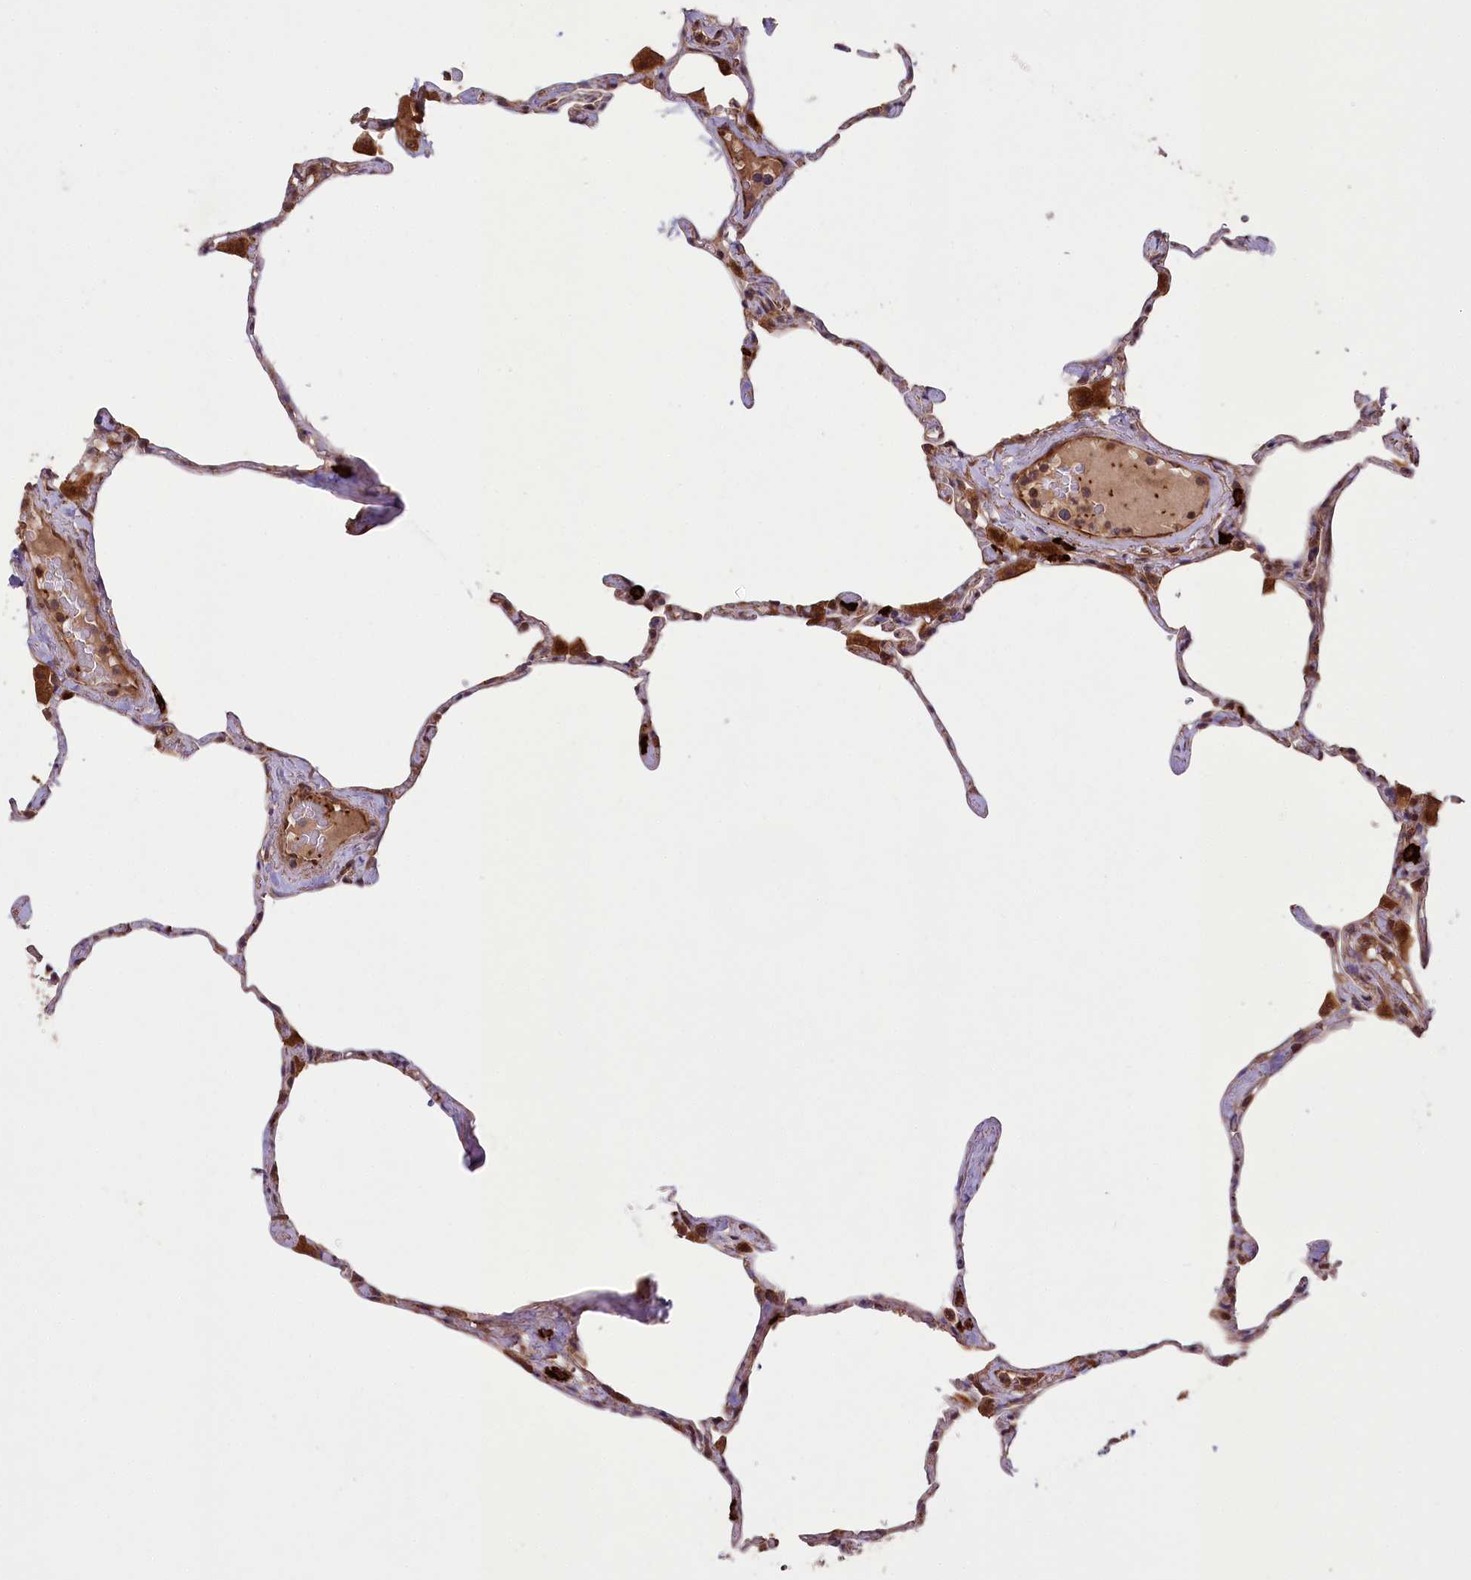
{"staining": {"intensity": "moderate", "quantity": ">75%", "location": "cytoplasmic/membranous"}, "tissue": "lung", "cell_type": "Alveolar cells", "image_type": "normal", "snomed": [{"axis": "morphology", "description": "Normal tissue, NOS"}, {"axis": "topography", "description": "Lung"}], "caption": "Immunohistochemical staining of normal human lung exhibits medium levels of moderate cytoplasmic/membranous positivity in approximately >75% of alveolar cells.", "gene": "CARD19", "patient": {"sex": "male", "age": 65}}